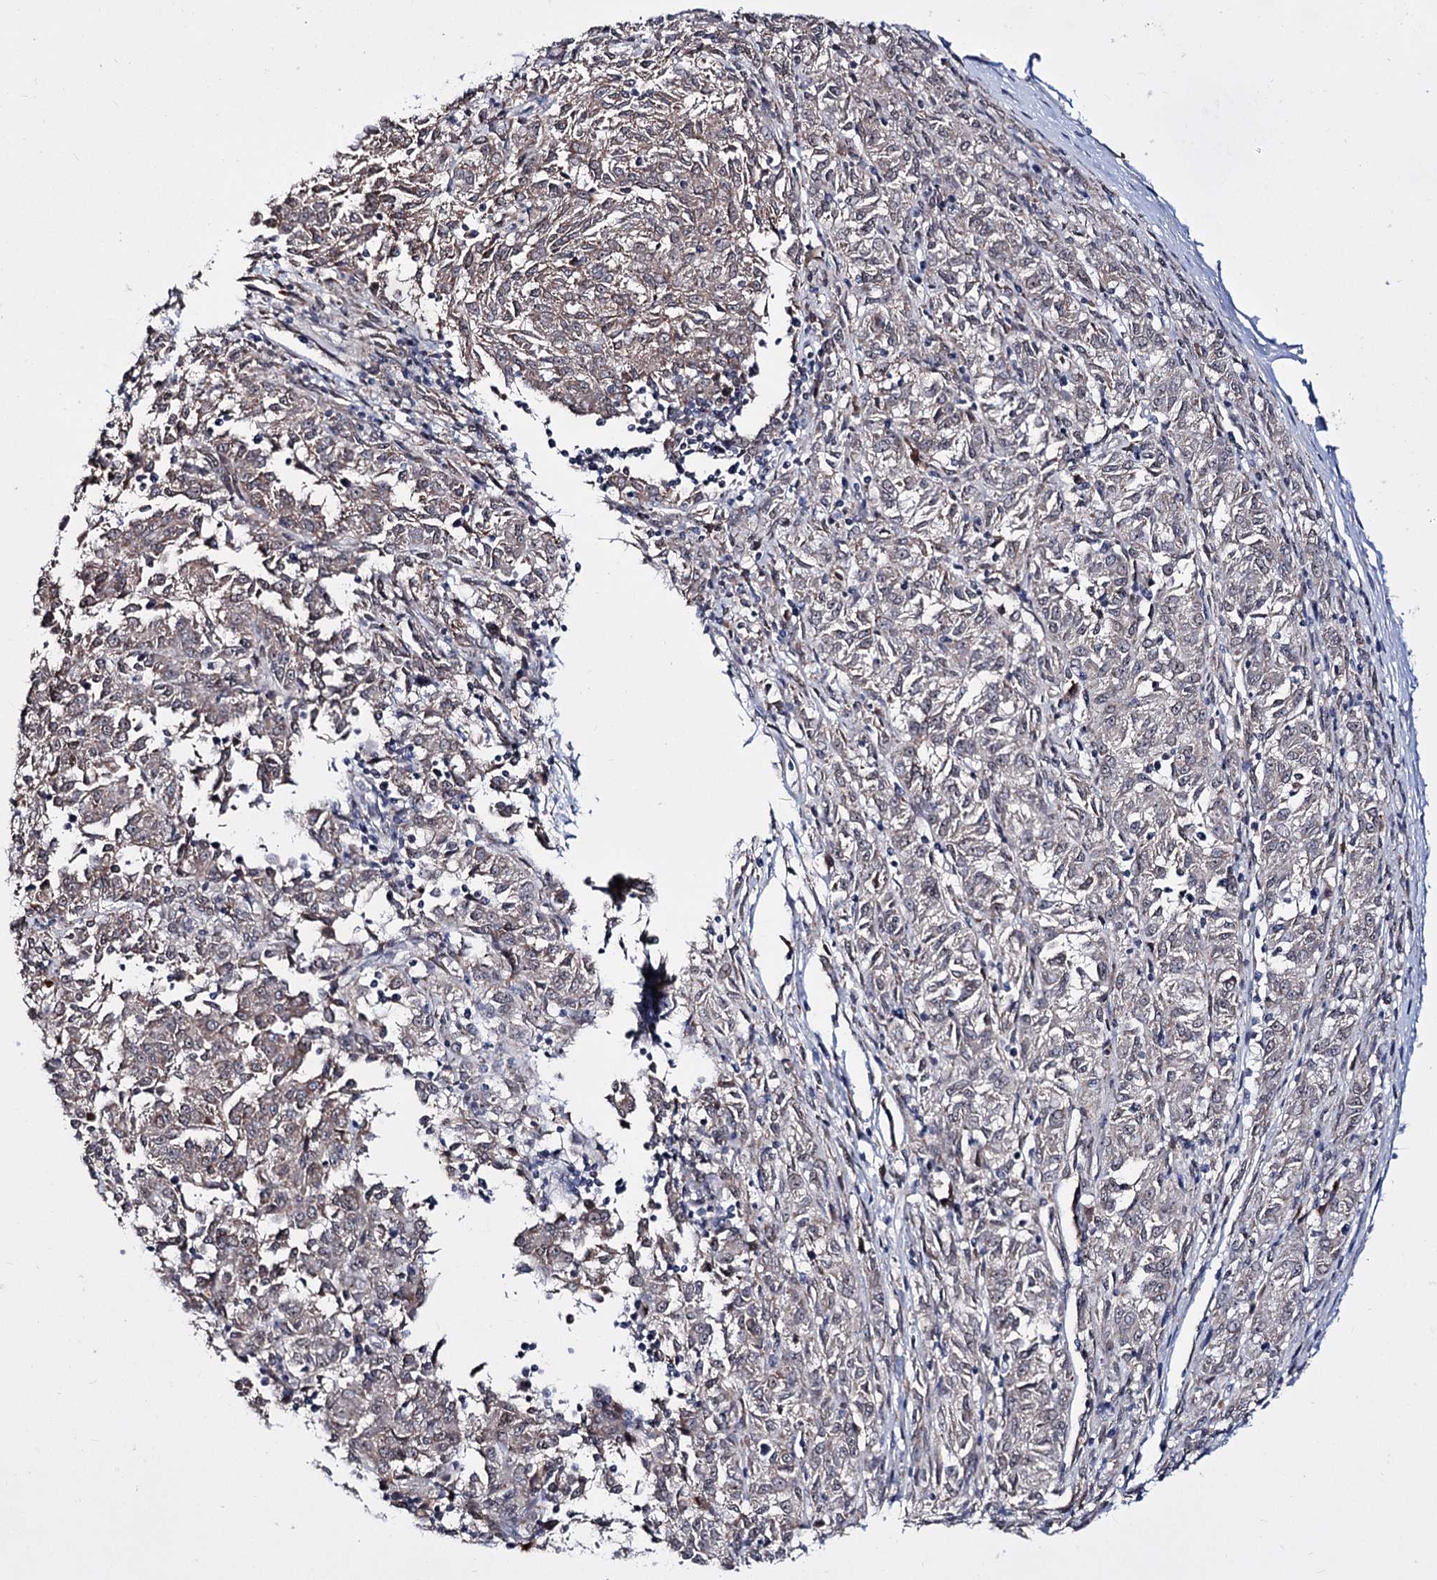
{"staining": {"intensity": "moderate", "quantity": "25%-75%", "location": "cytoplasmic/membranous"}, "tissue": "melanoma", "cell_type": "Tumor cells", "image_type": "cancer", "snomed": [{"axis": "morphology", "description": "Malignant melanoma, NOS"}, {"axis": "topography", "description": "Skin"}], "caption": "Human malignant melanoma stained for a protein (brown) reveals moderate cytoplasmic/membranous positive staining in about 25%-75% of tumor cells.", "gene": "PPRC1", "patient": {"sex": "female", "age": 72}}